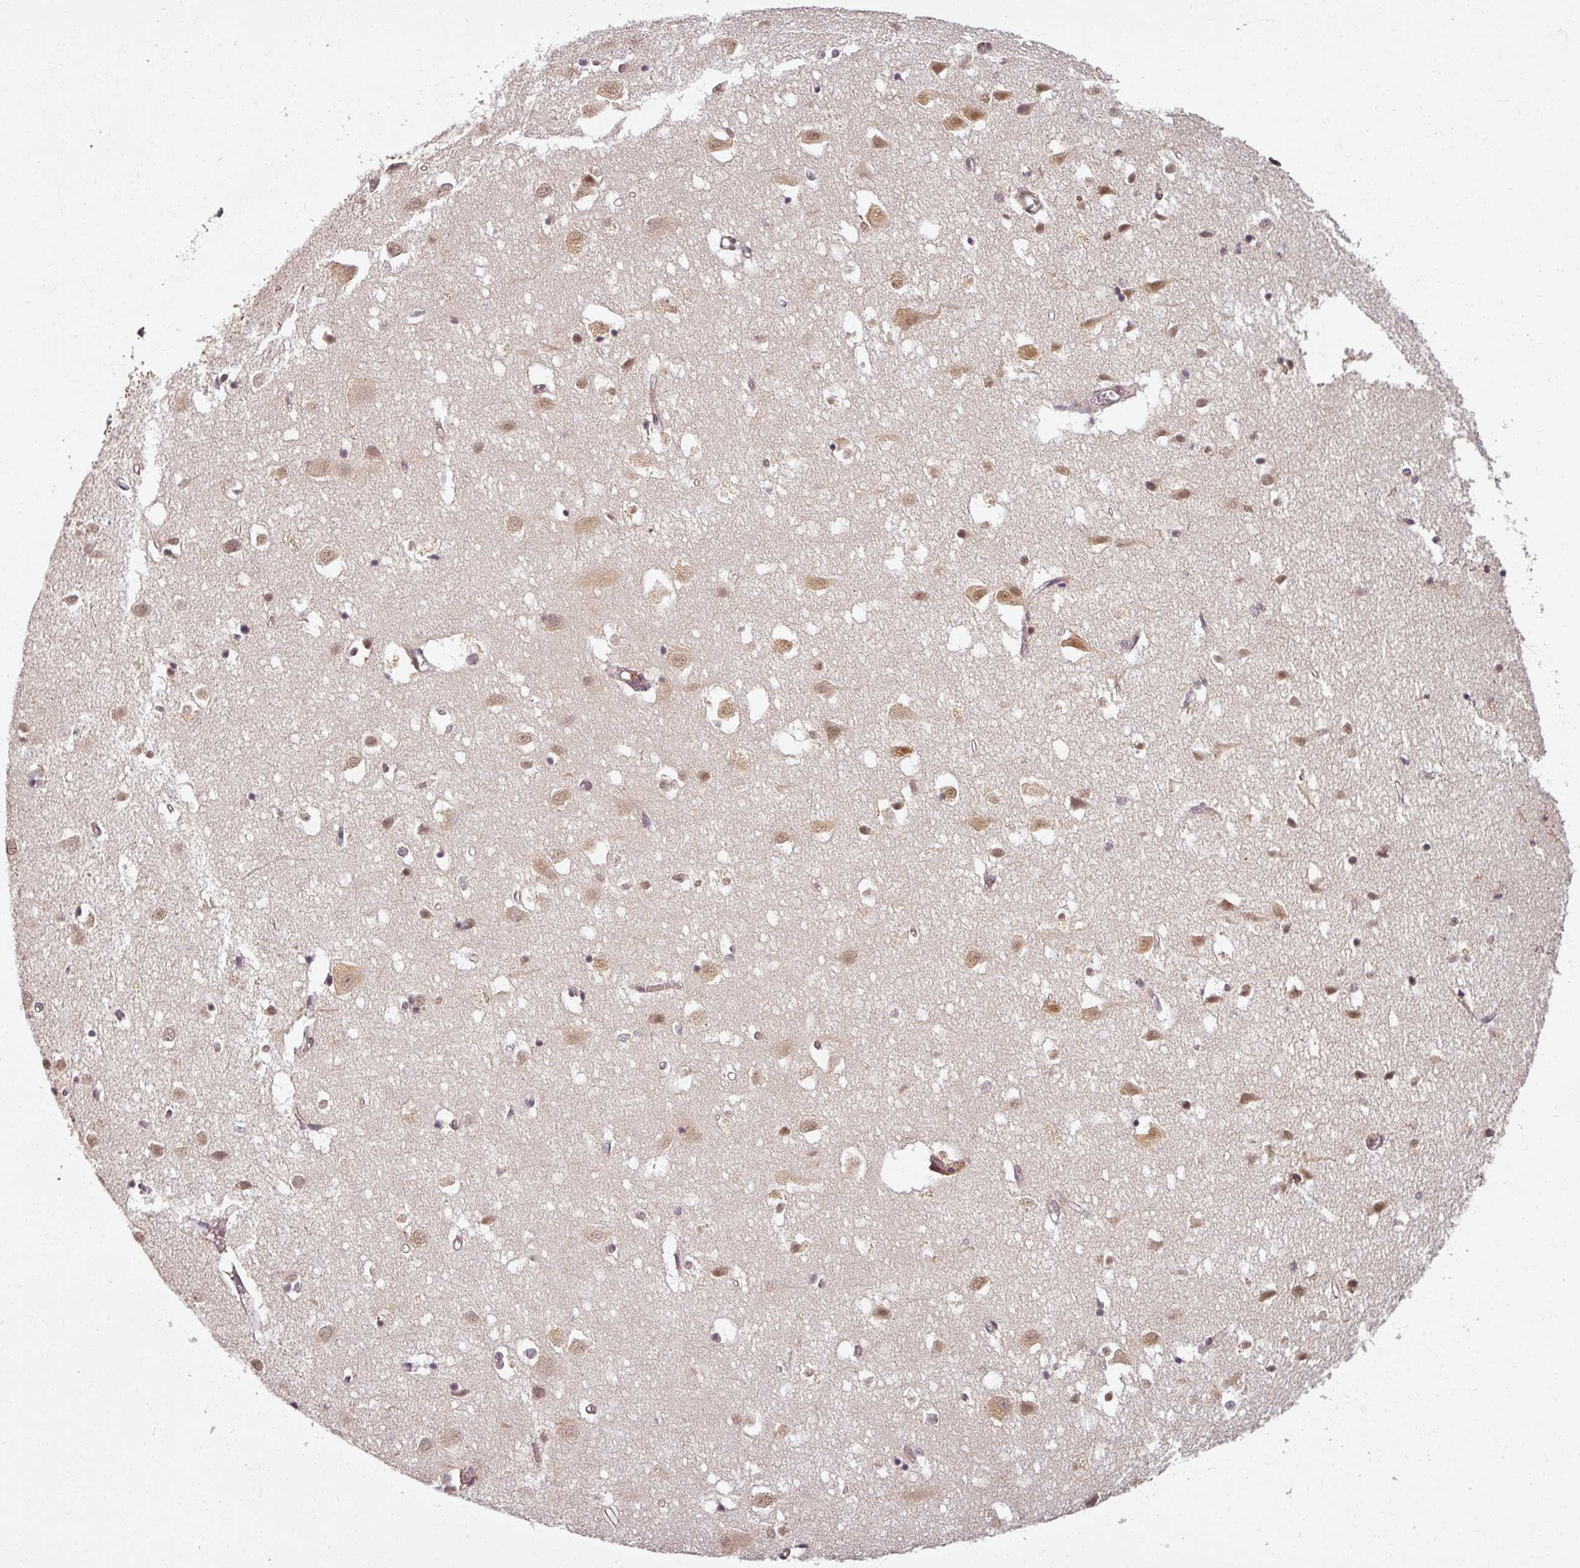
{"staining": {"intensity": "moderate", "quantity": "25%-75%", "location": "nuclear"}, "tissue": "cerebral cortex", "cell_type": "Endothelial cells", "image_type": "normal", "snomed": [{"axis": "morphology", "description": "Normal tissue, NOS"}, {"axis": "topography", "description": "Cerebral cortex"}], "caption": "Protein staining demonstrates moderate nuclear positivity in about 25%-75% of endothelial cells in normal cerebral cortex.", "gene": "POLR2G", "patient": {"sex": "male", "age": 70}}